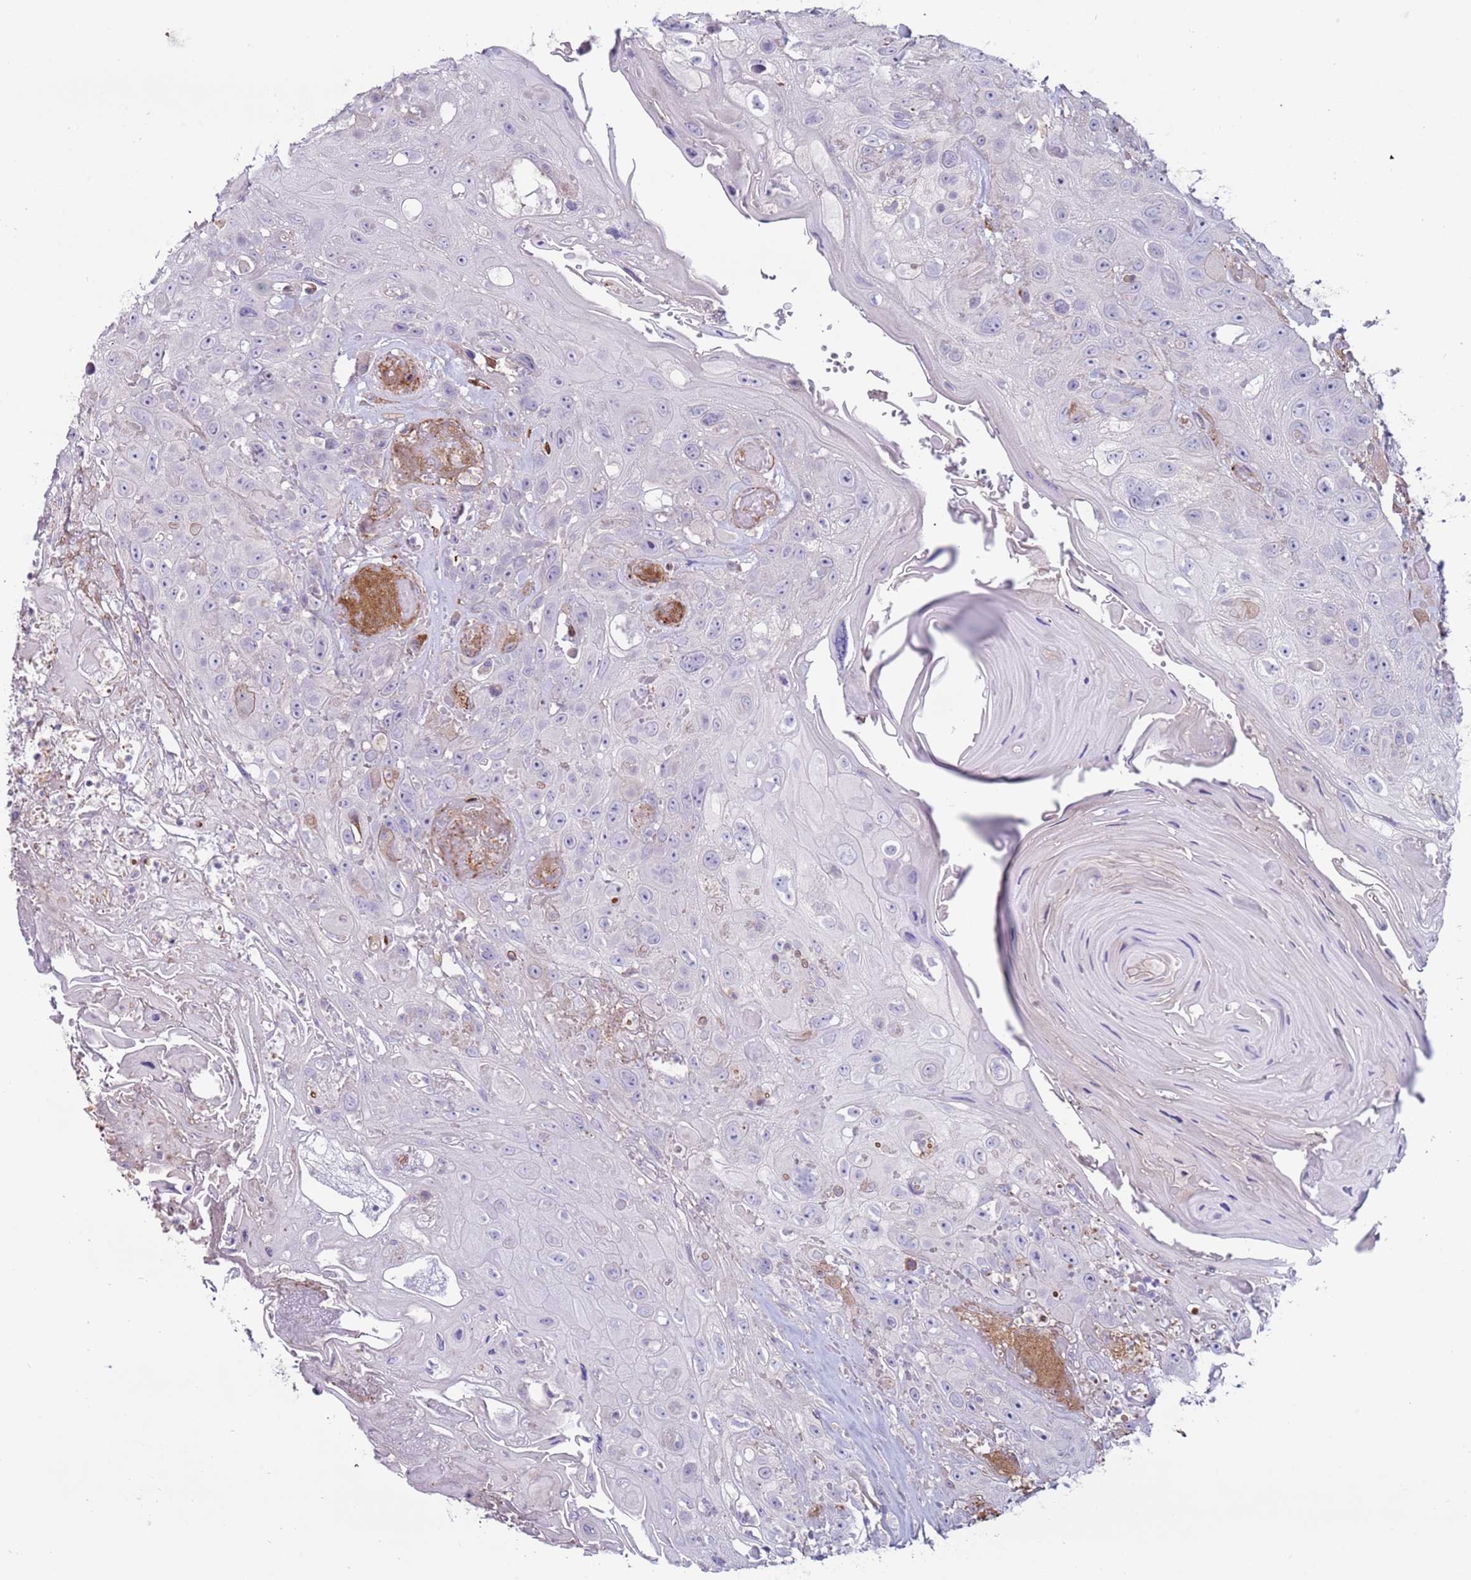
{"staining": {"intensity": "negative", "quantity": "none", "location": "none"}, "tissue": "head and neck cancer", "cell_type": "Tumor cells", "image_type": "cancer", "snomed": [{"axis": "morphology", "description": "Squamous cell carcinoma, NOS"}, {"axis": "topography", "description": "Head-Neck"}], "caption": "Immunohistochemistry micrograph of neoplastic tissue: human head and neck cancer (squamous cell carcinoma) stained with DAB (3,3'-diaminobenzidine) exhibits no significant protein staining in tumor cells.", "gene": "CLEC4M", "patient": {"sex": "female", "age": 59}}